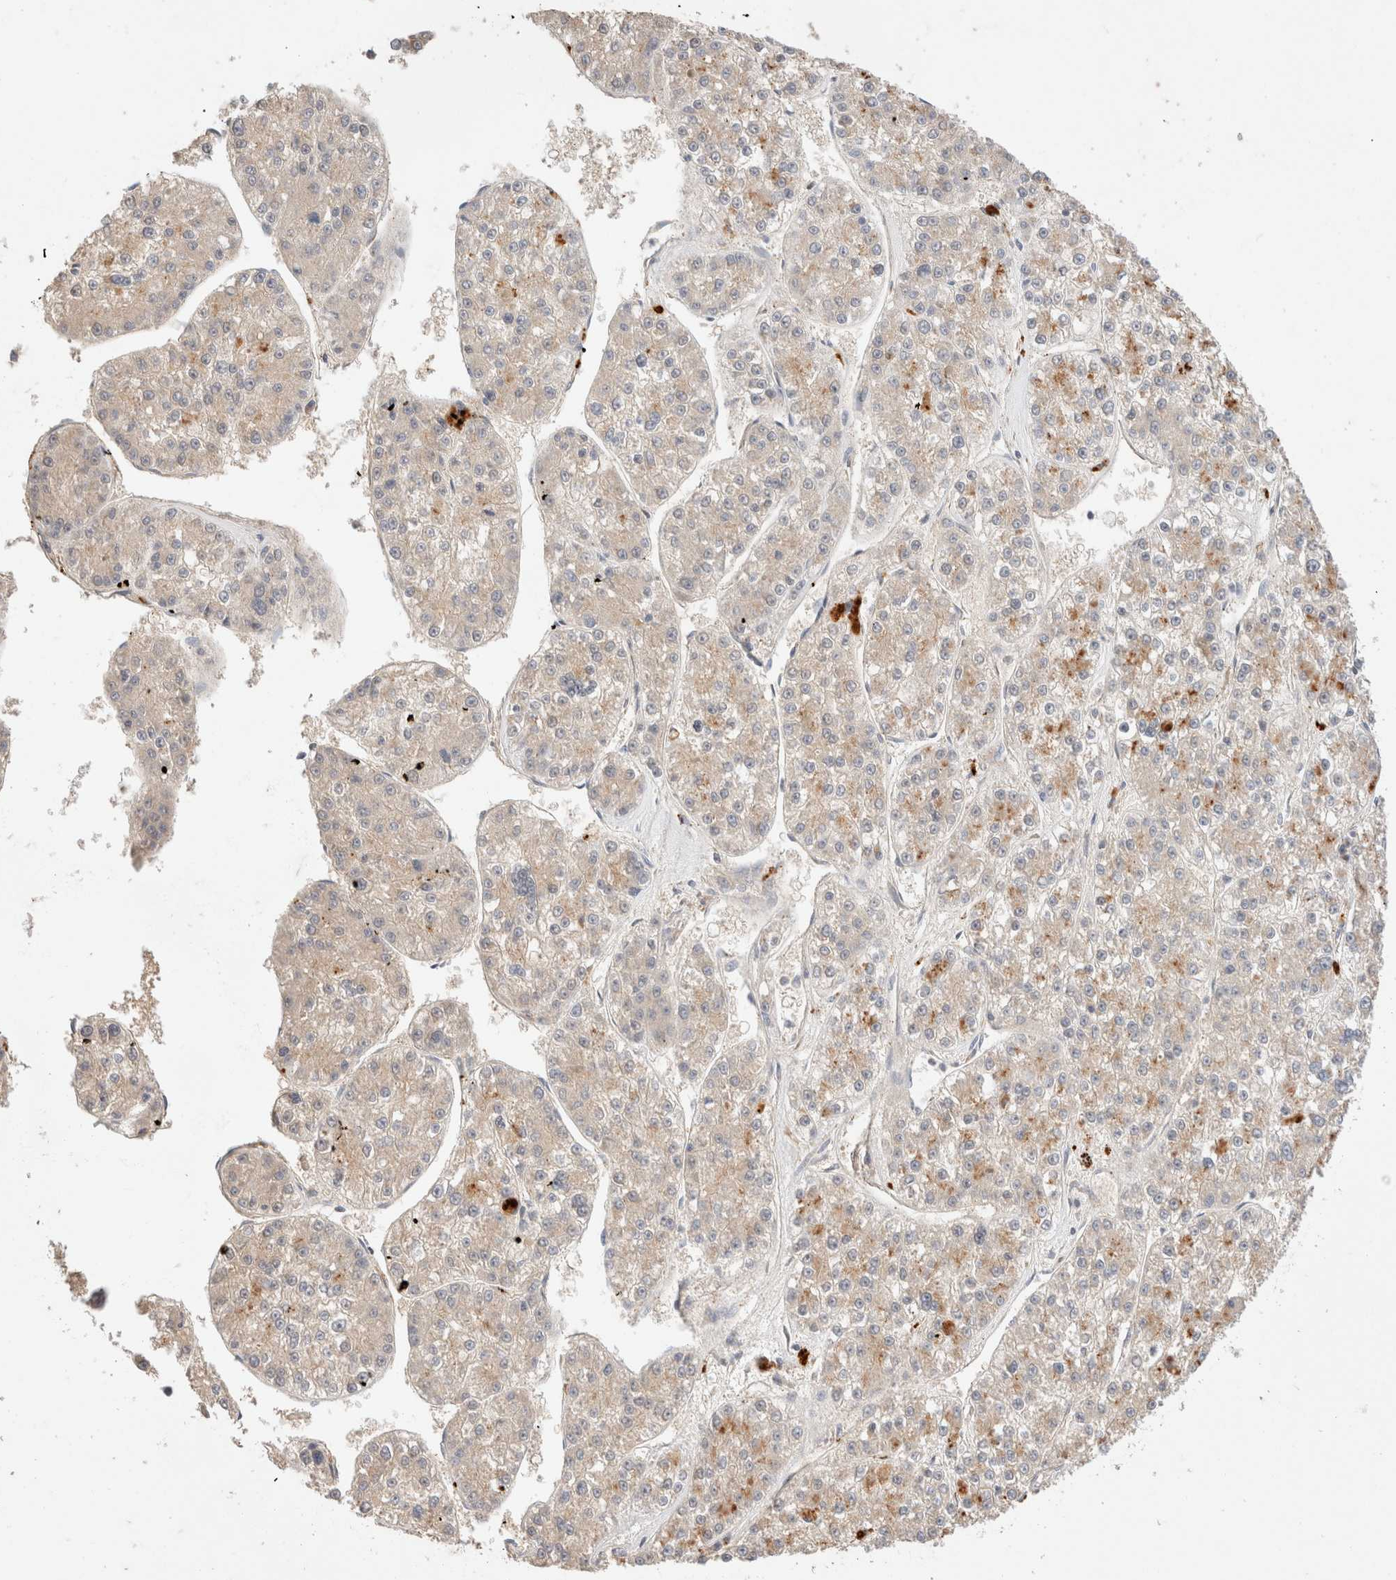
{"staining": {"intensity": "weak", "quantity": "25%-75%", "location": "cytoplasmic/membranous"}, "tissue": "liver cancer", "cell_type": "Tumor cells", "image_type": "cancer", "snomed": [{"axis": "morphology", "description": "Carcinoma, Hepatocellular, NOS"}, {"axis": "topography", "description": "Liver"}], "caption": "Protein expression analysis of liver hepatocellular carcinoma exhibits weak cytoplasmic/membranous staining in about 25%-75% of tumor cells.", "gene": "RABEPK", "patient": {"sex": "female", "age": 73}}